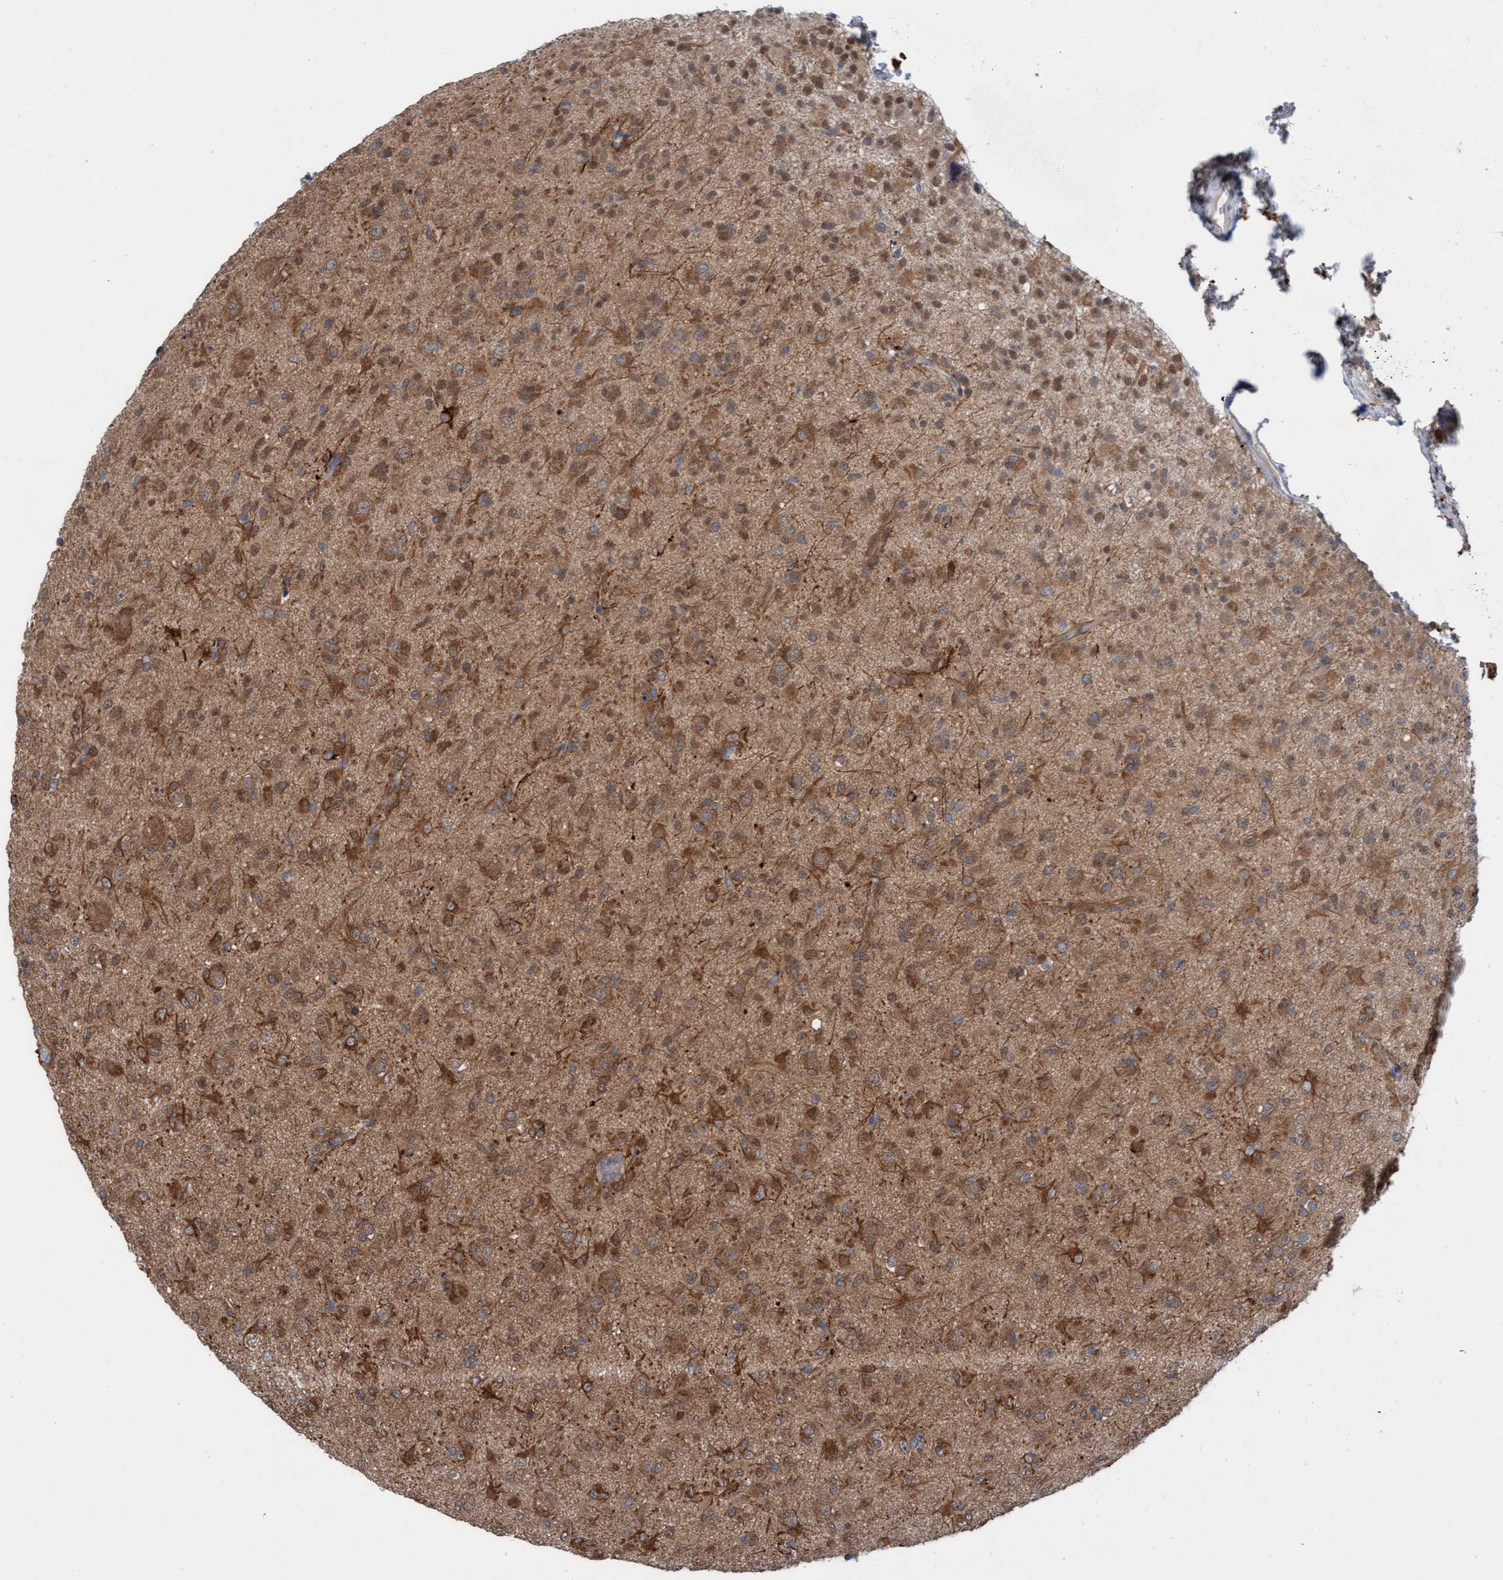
{"staining": {"intensity": "moderate", "quantity": ">75%", "location": "cytoplasmic/membranous"}, "tissue": "glioma", "cell_type": "Tumor cells", "image_type": "cancer", "snomed": [{"axis": "morphology", "description": "Glioma, malignant, Low grade"}, {"axis": "topography", "description": "Brain"}], "caption": "Immunohistochemical staining of glioma displays medium levels of moderate cytoplasmic/membranous protein staining in approximately >75% of tumor cells. The staining was performed using DAB to visualize the protein expression in brown, while the nuclei were stained in blue with hematoxylin (Magnification: 20x).", "gene": "KLHL25", "patient": {"sex": "male", "age": 65}}